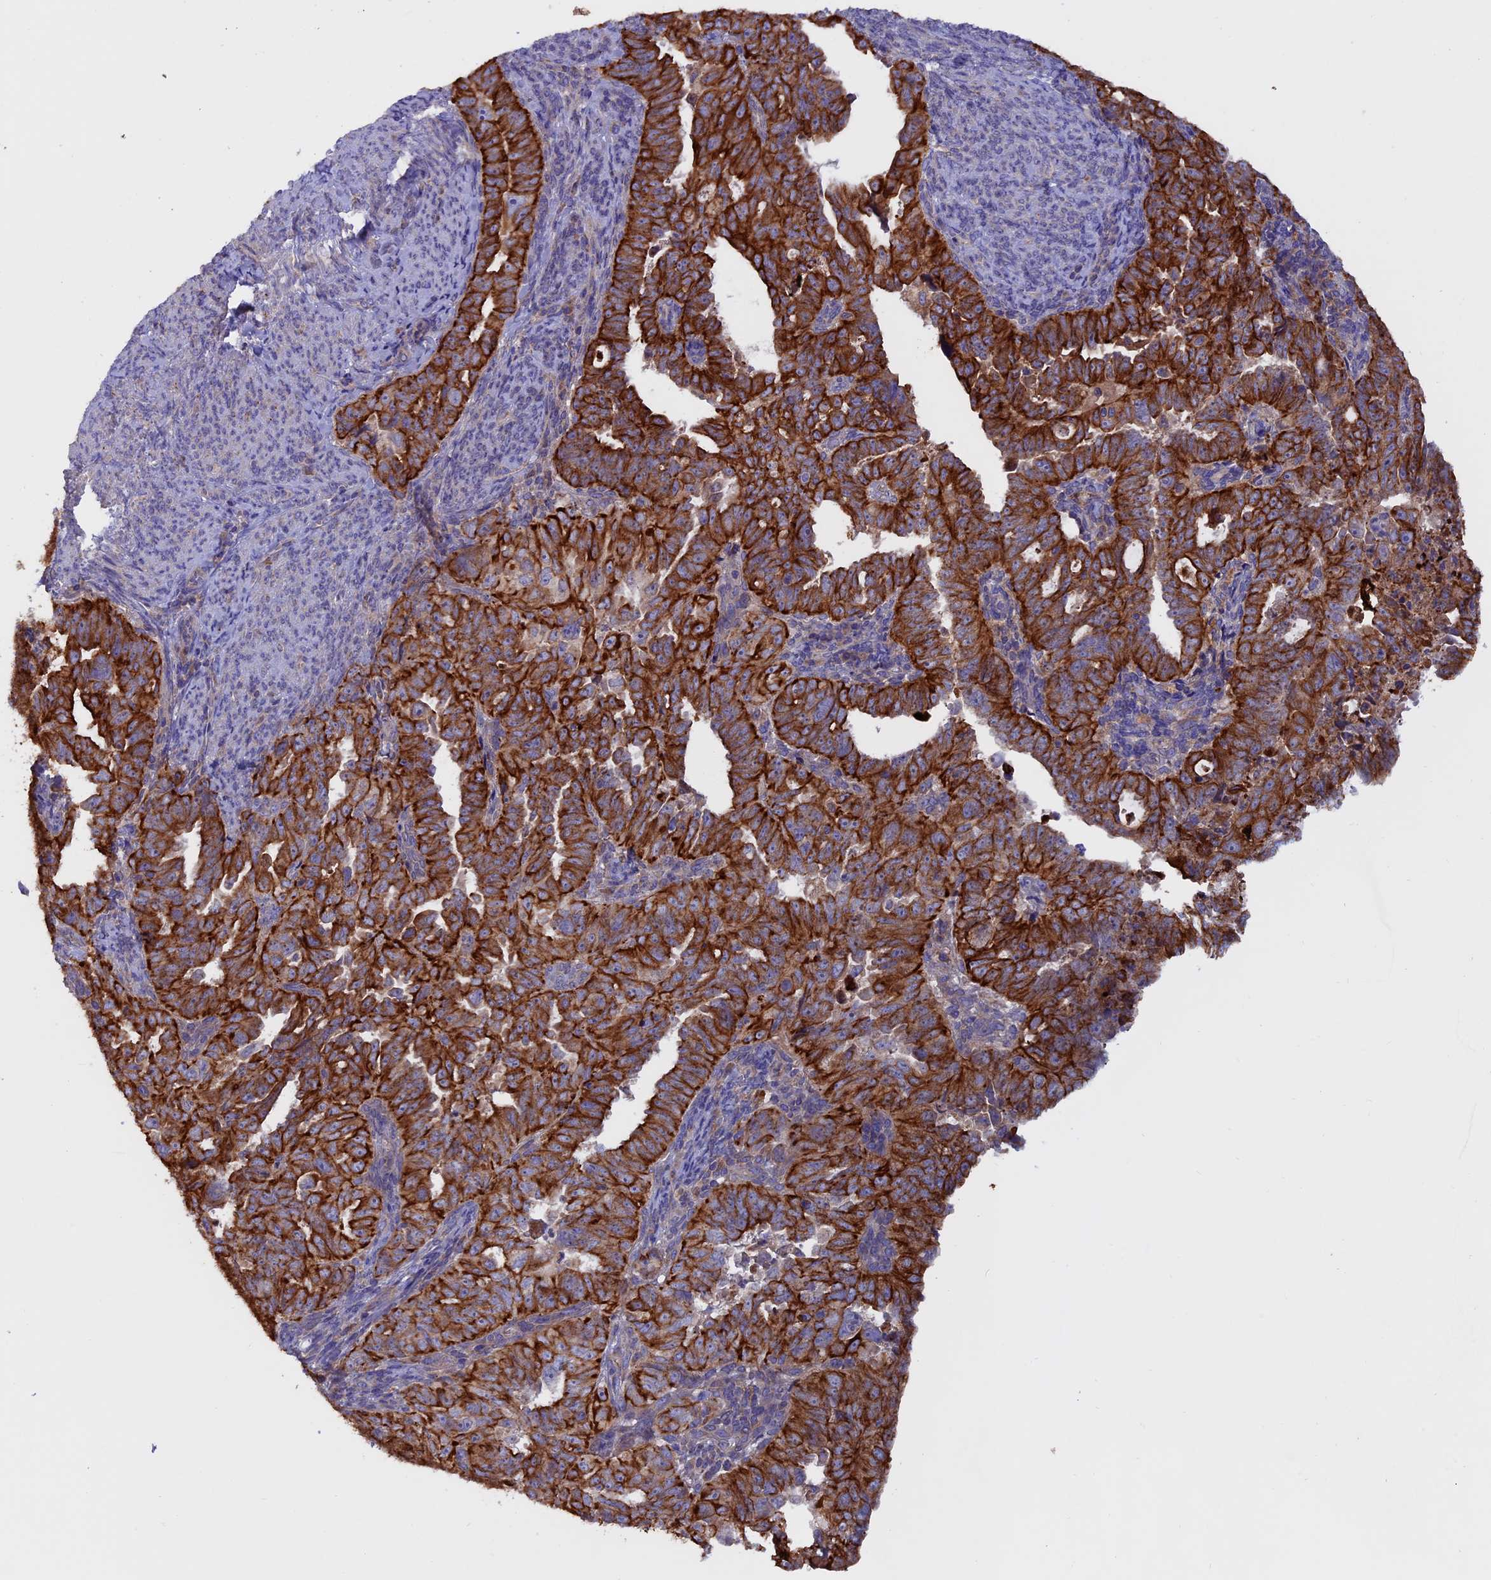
{"staining": {"intensity": "strong", "quantity": ">75%", "location": "cytoplasmic/membranous"}, "tissue": "endometrial cancer", "cell_type": "Tumor cells", "image_type": "cancer", "snomed": [{"axis": "morphology", "description": "Adenocarcinoma, NOS"}, {"axis": "topography", "description": "Endometrium"}], "caption": "This micrograph exhibits immunohistochemistry (IHC) staining of adenocarcinoma (endometrial), with high strong cytoplasmic/membranous expression in approximately >75% of tumor cells.", "gene": "PTPN9", "patient": {"sex": "female", "age": 65}}